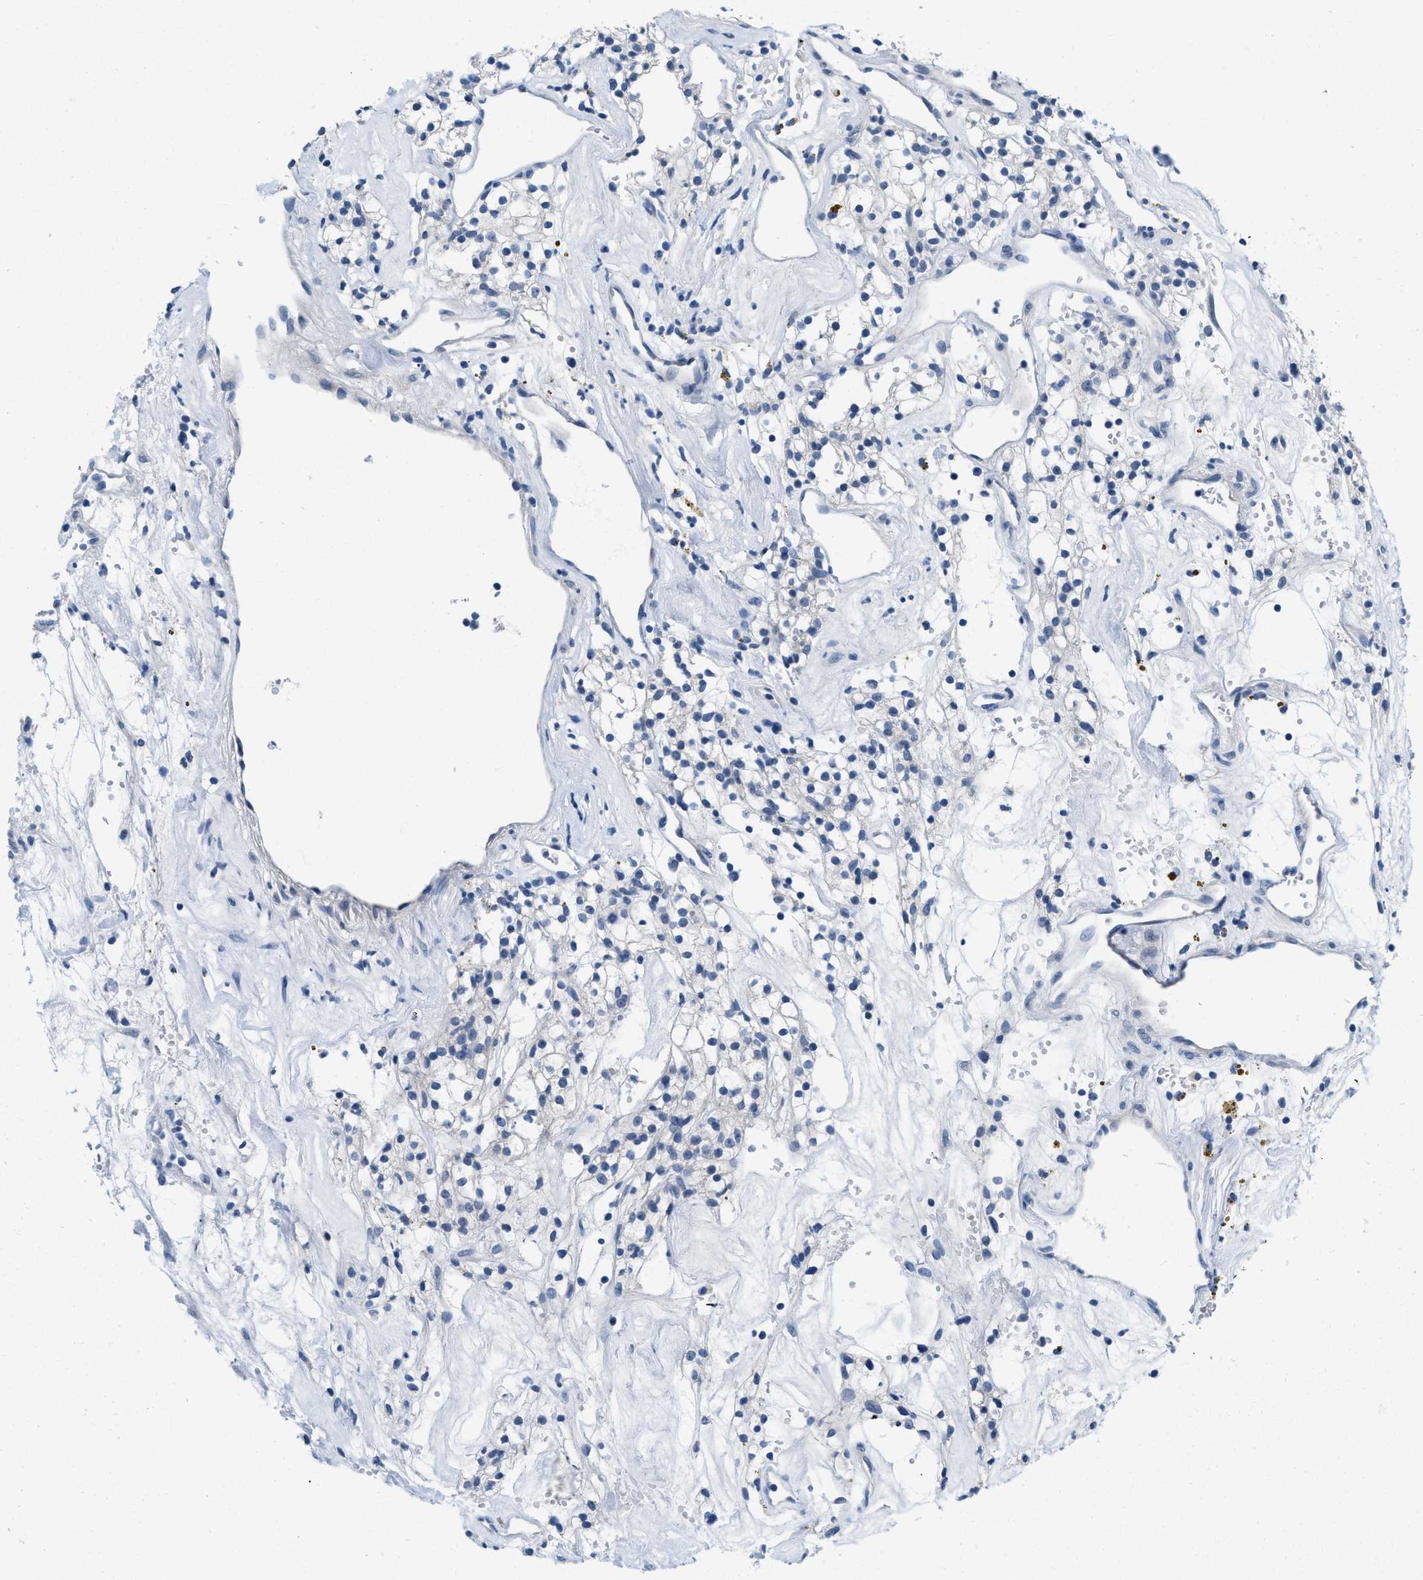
{"staining": {"intensity": "negative", "quantity": "none", "location": "none"}, "tissue": "renal cancer", "cell_type": "Tumor cells", "image_type": "cancer", "snomed": [{"axis": "morphology", "description": "Adenocarcinoma, NOS"}, {"axis": "topography", "description": "Kidney"}], "caption": "There is no significant staining in tumor cells of renal cancer.", "gene": "PYY", "patient": {"sex": "male", "age": 59}}